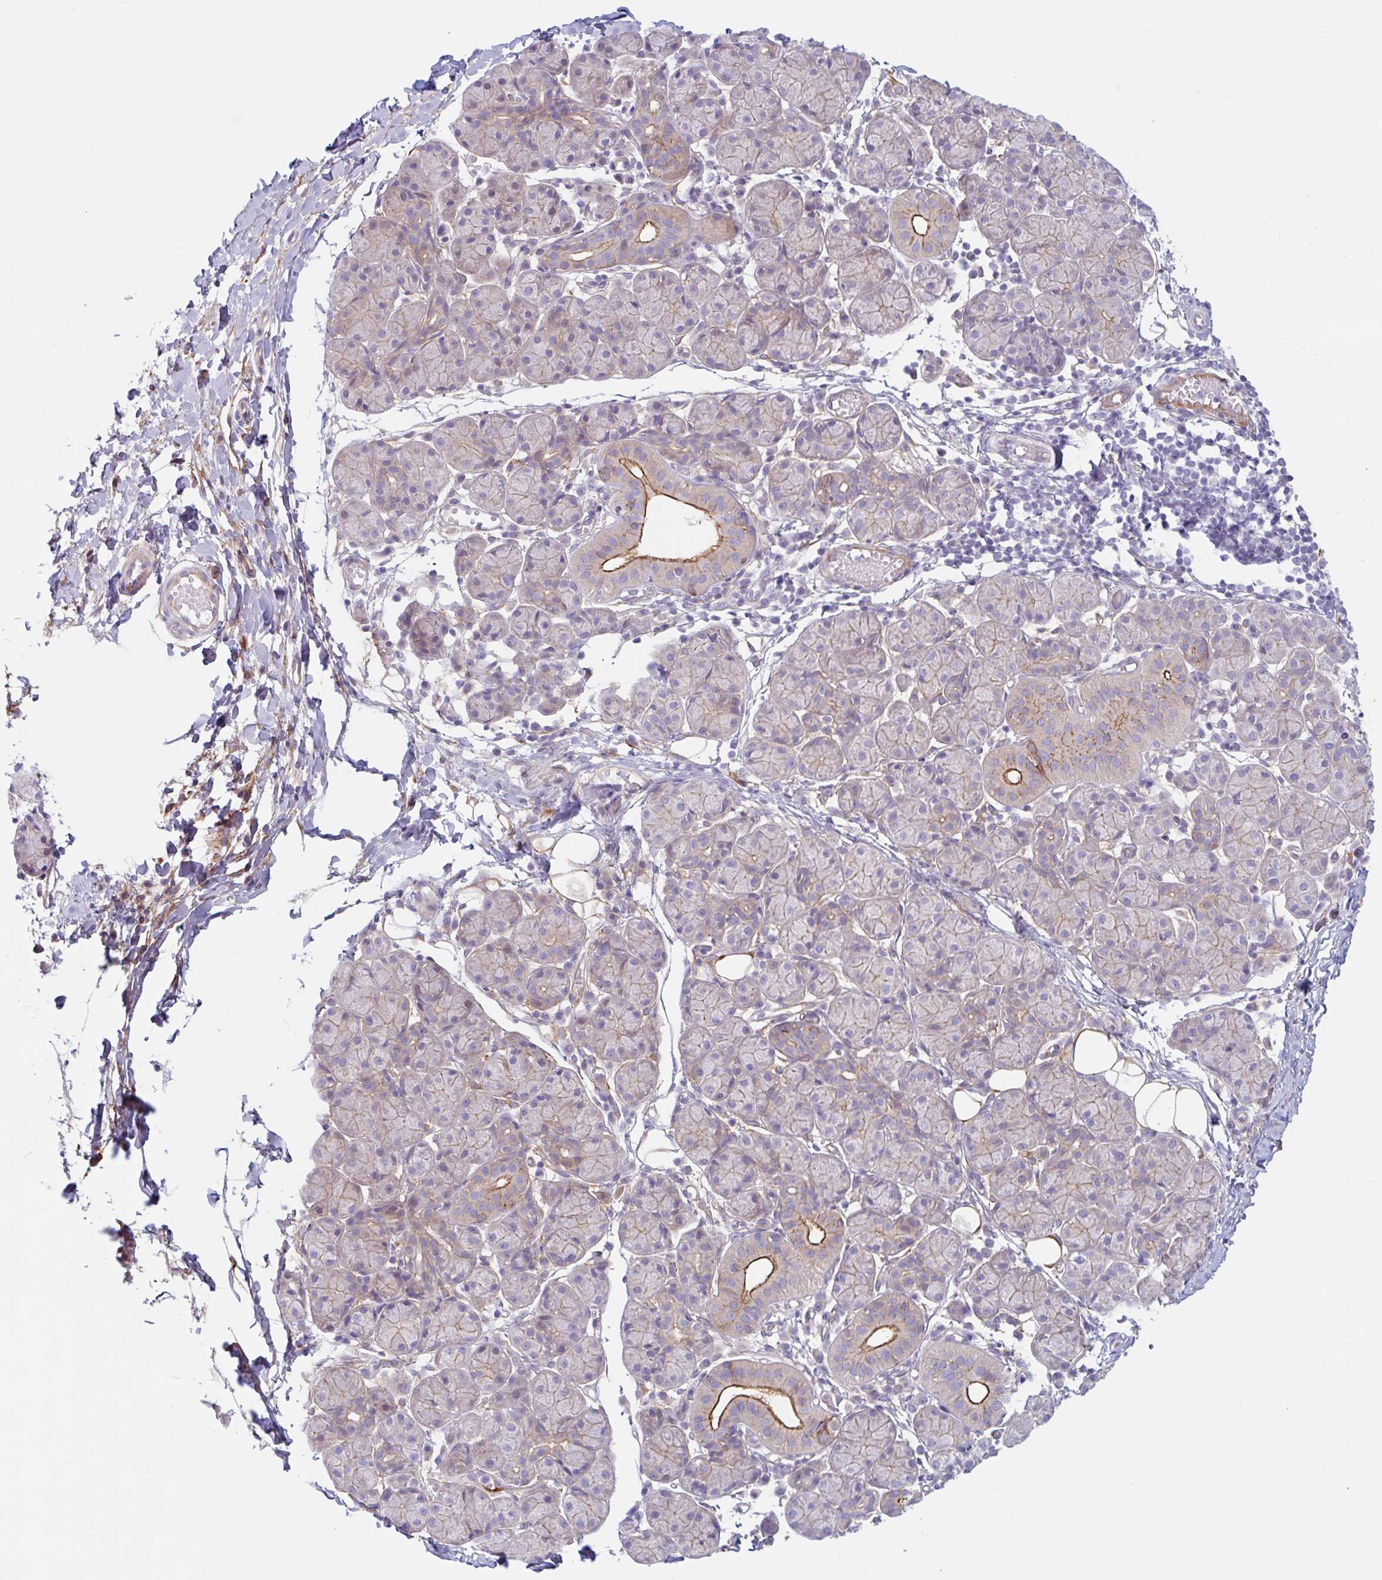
{"staining": {"intensity": "moderate", "quantity": "<25%", "location": "cytoplasmic/membranous"}, "tissue": "salivary gland", "cell_type": "Glandular cells", "image_type": "normal", "snomed": [{"axis": "morphology", "description": "Normal tissue, NOS"}, {"axis": "morphology", "description": "Inflammation, NOS"}, {"axis": "topography", "description": "Lymph node"}, {"axis": "topography", "description": "Salivary gland"}], "caption": "IHC of unremarkable salivary gland reveals low levels of moderate cytoplasmic/membranous positivity in about <25% of glandular cells. The protein of interest is shown in brown color, while the nuclei are stained blue.", "gene": "MYH10", "patient": {"sex": "male", "age": 3}}